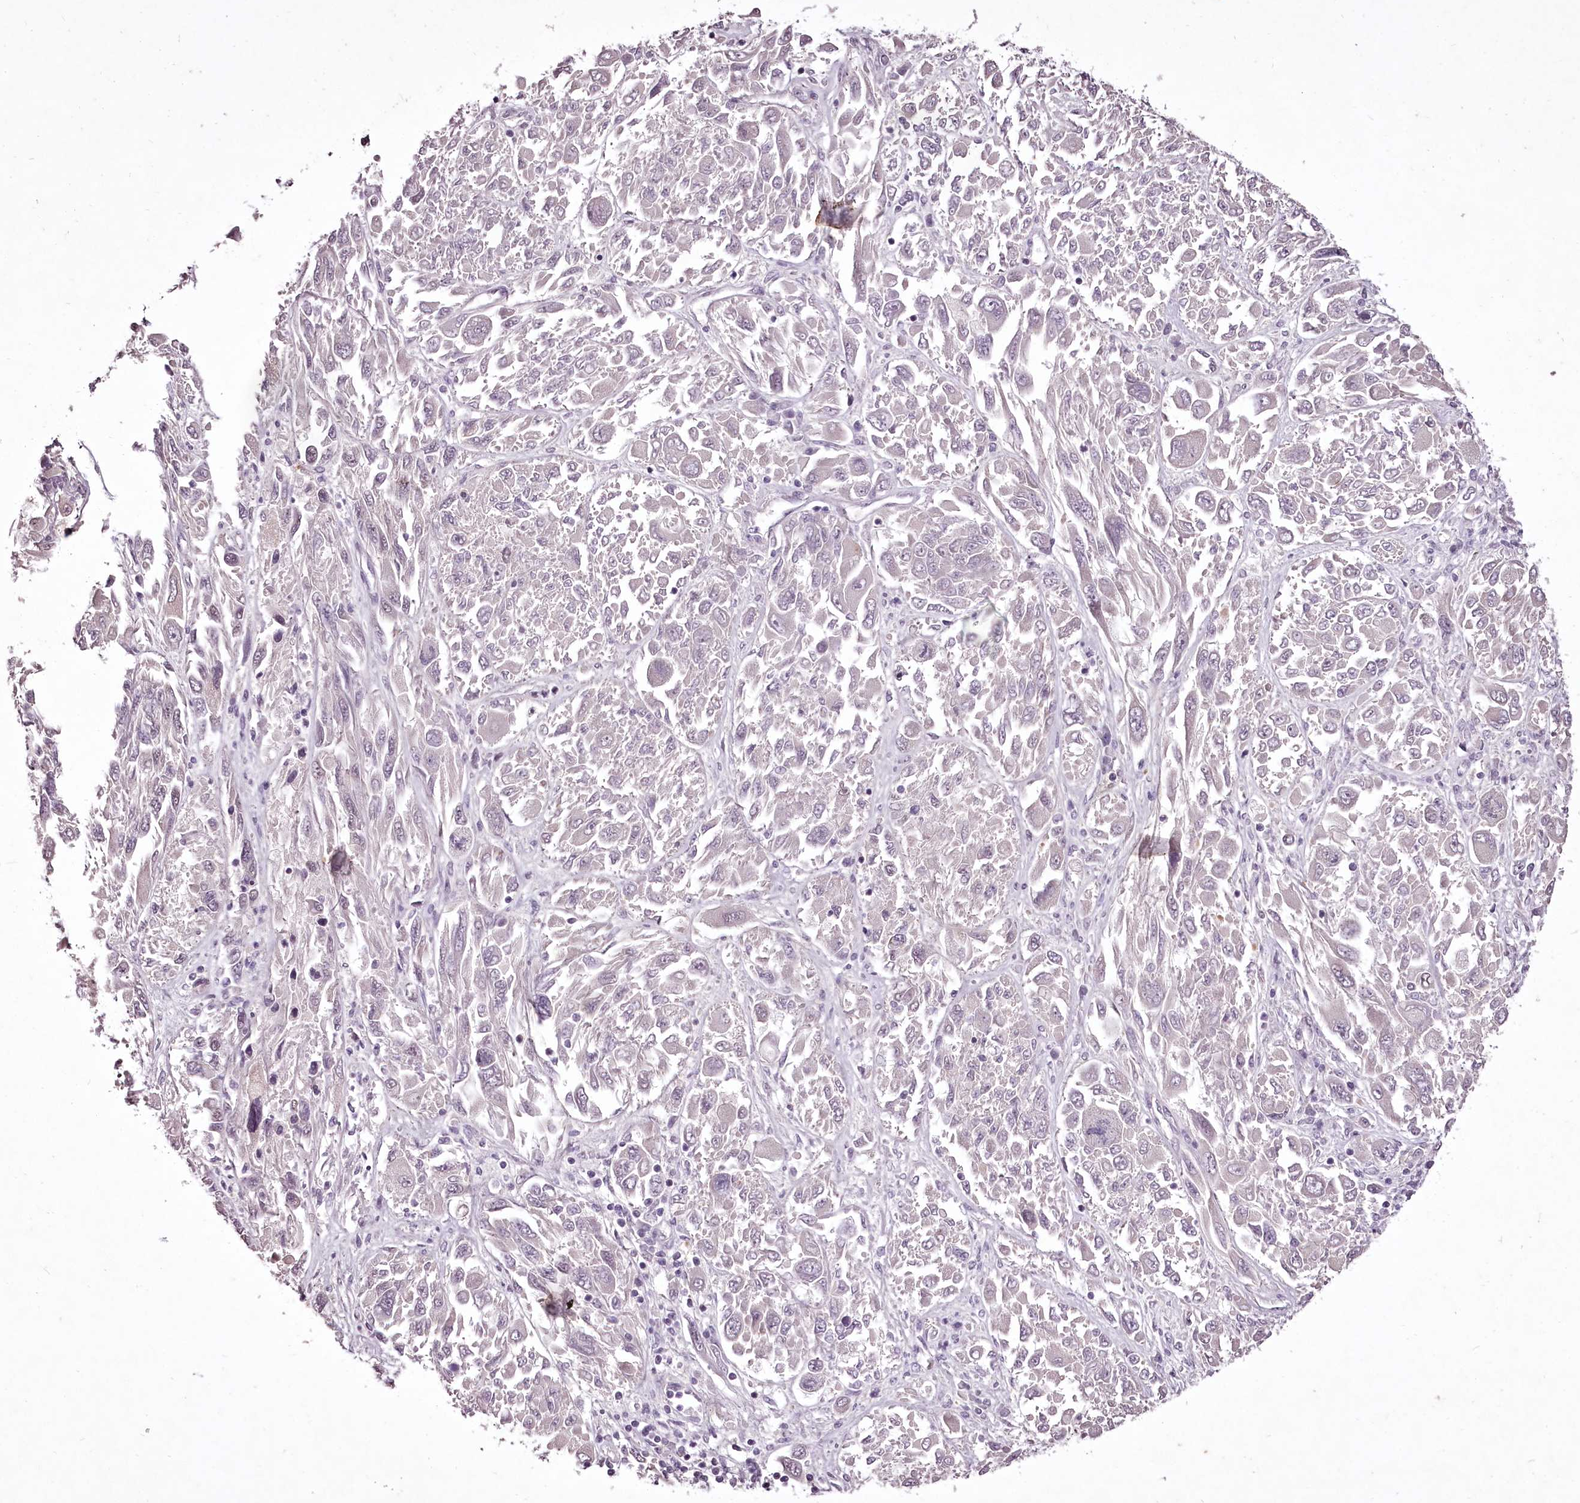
{"staining": {"intensity": "negative", "quantity": "none", "location": "none"}, "tissue": "melanoma", "cell_type": "Tumor cells", "image_type": "cancer", "snomed": [{"axis": "morphology", "description": "Malignant melanoma, NOS"}, {"axis": "topography", "description": "Skin"}], "caption": "This is an IHC micrograph of melanoma. There is no positivity in tumor cells.", "gene": "C1orf56", "patient": {"sex": "female", "age": 91}}